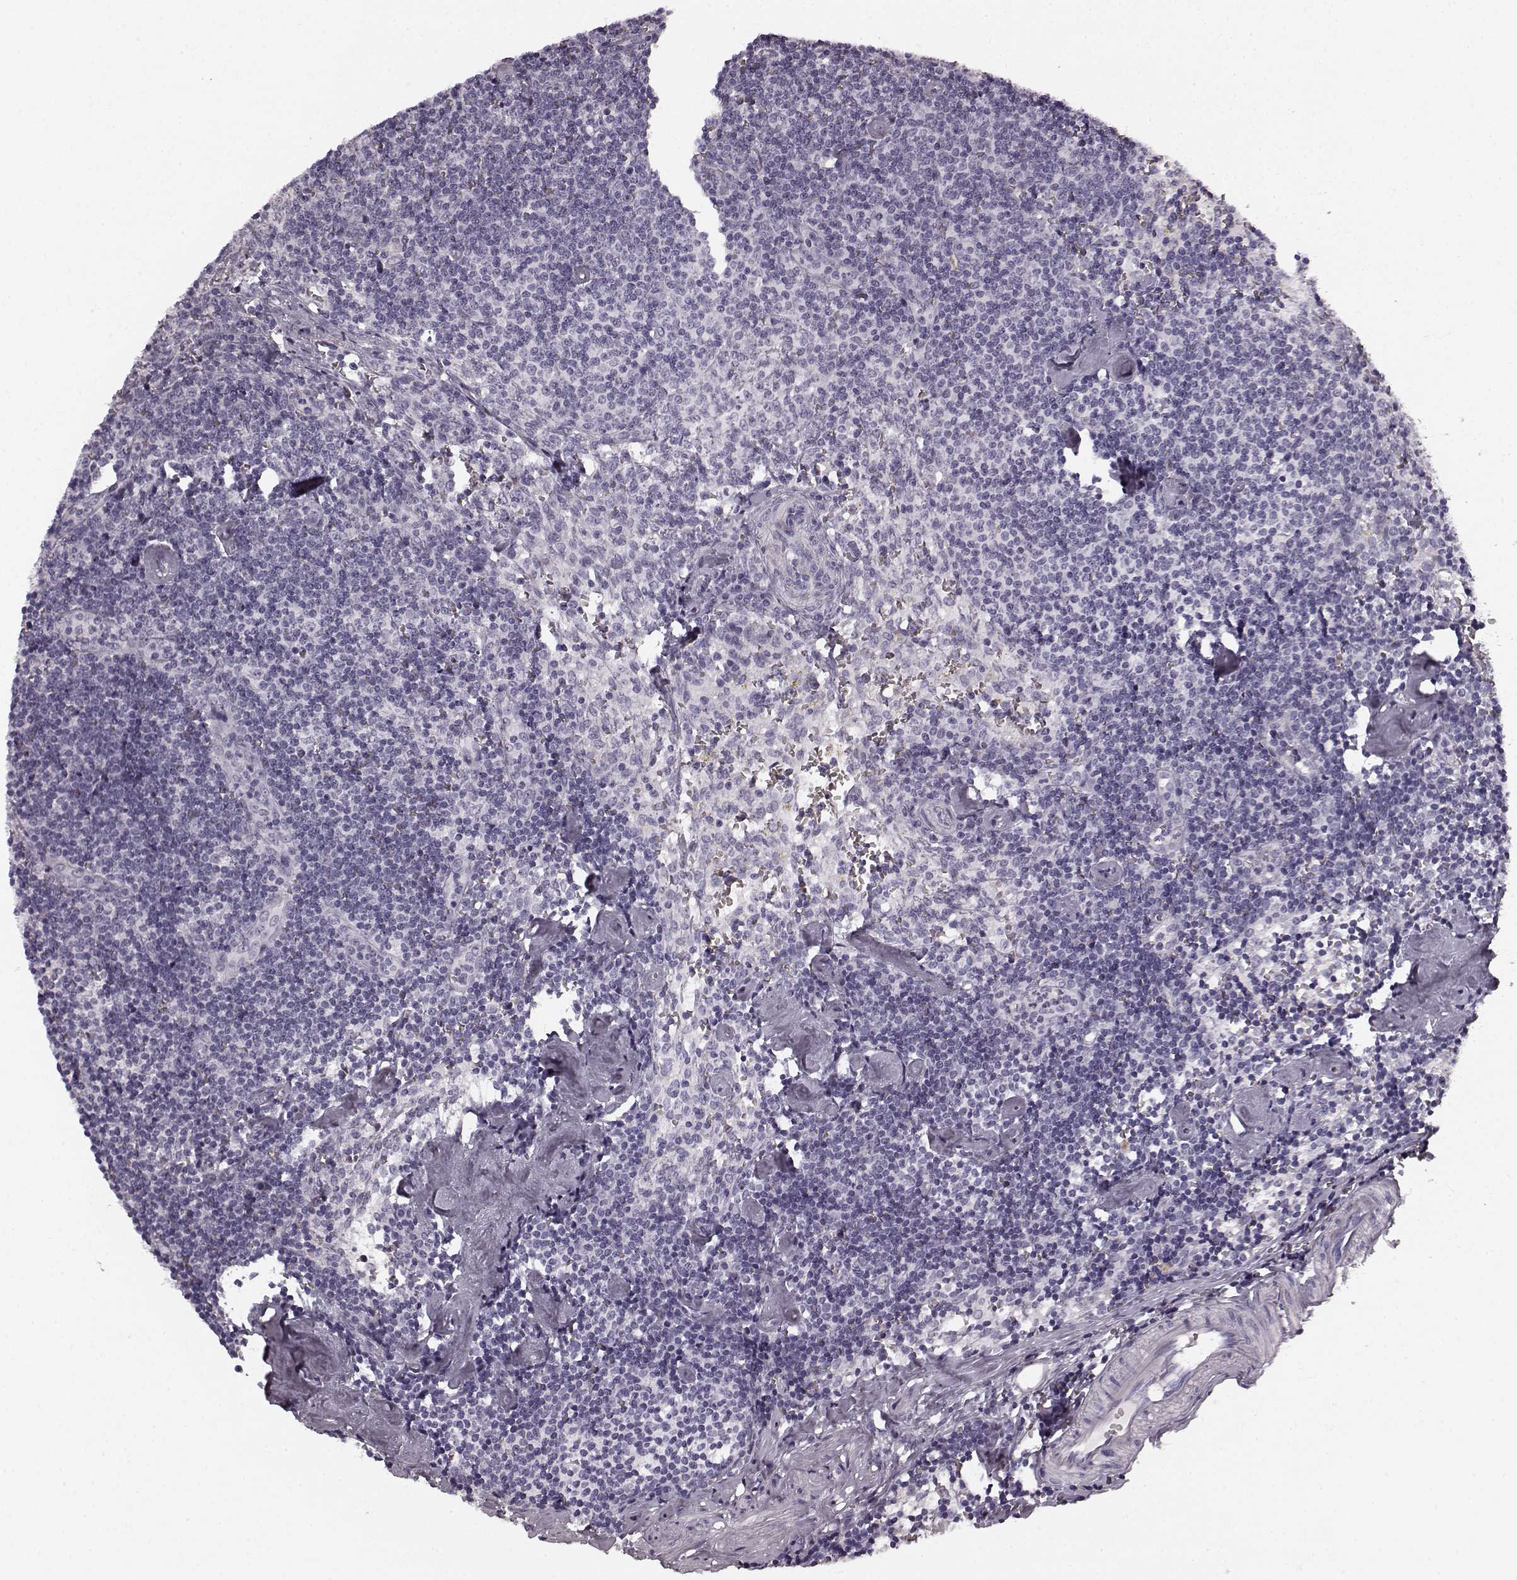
{"staining": {"intensity": "negative", "quantity": "none", "location": "none"}, "tissue": "lymph node", "cell_type": "Germinal center cells", "image_type": "normal", "snomed": [{"axis": "morphology", "description": "Normal tissue, NOS"}, {"axis": "topography", "description": "Lymph node"}], "caption": "Photomicrograph shows no significant protein positivity in germinal center cells of normal lymph node. Nuclei are stained in blue.", "gene": "TMPRSS15", "patient": {"sex": "female", "age": 50}}